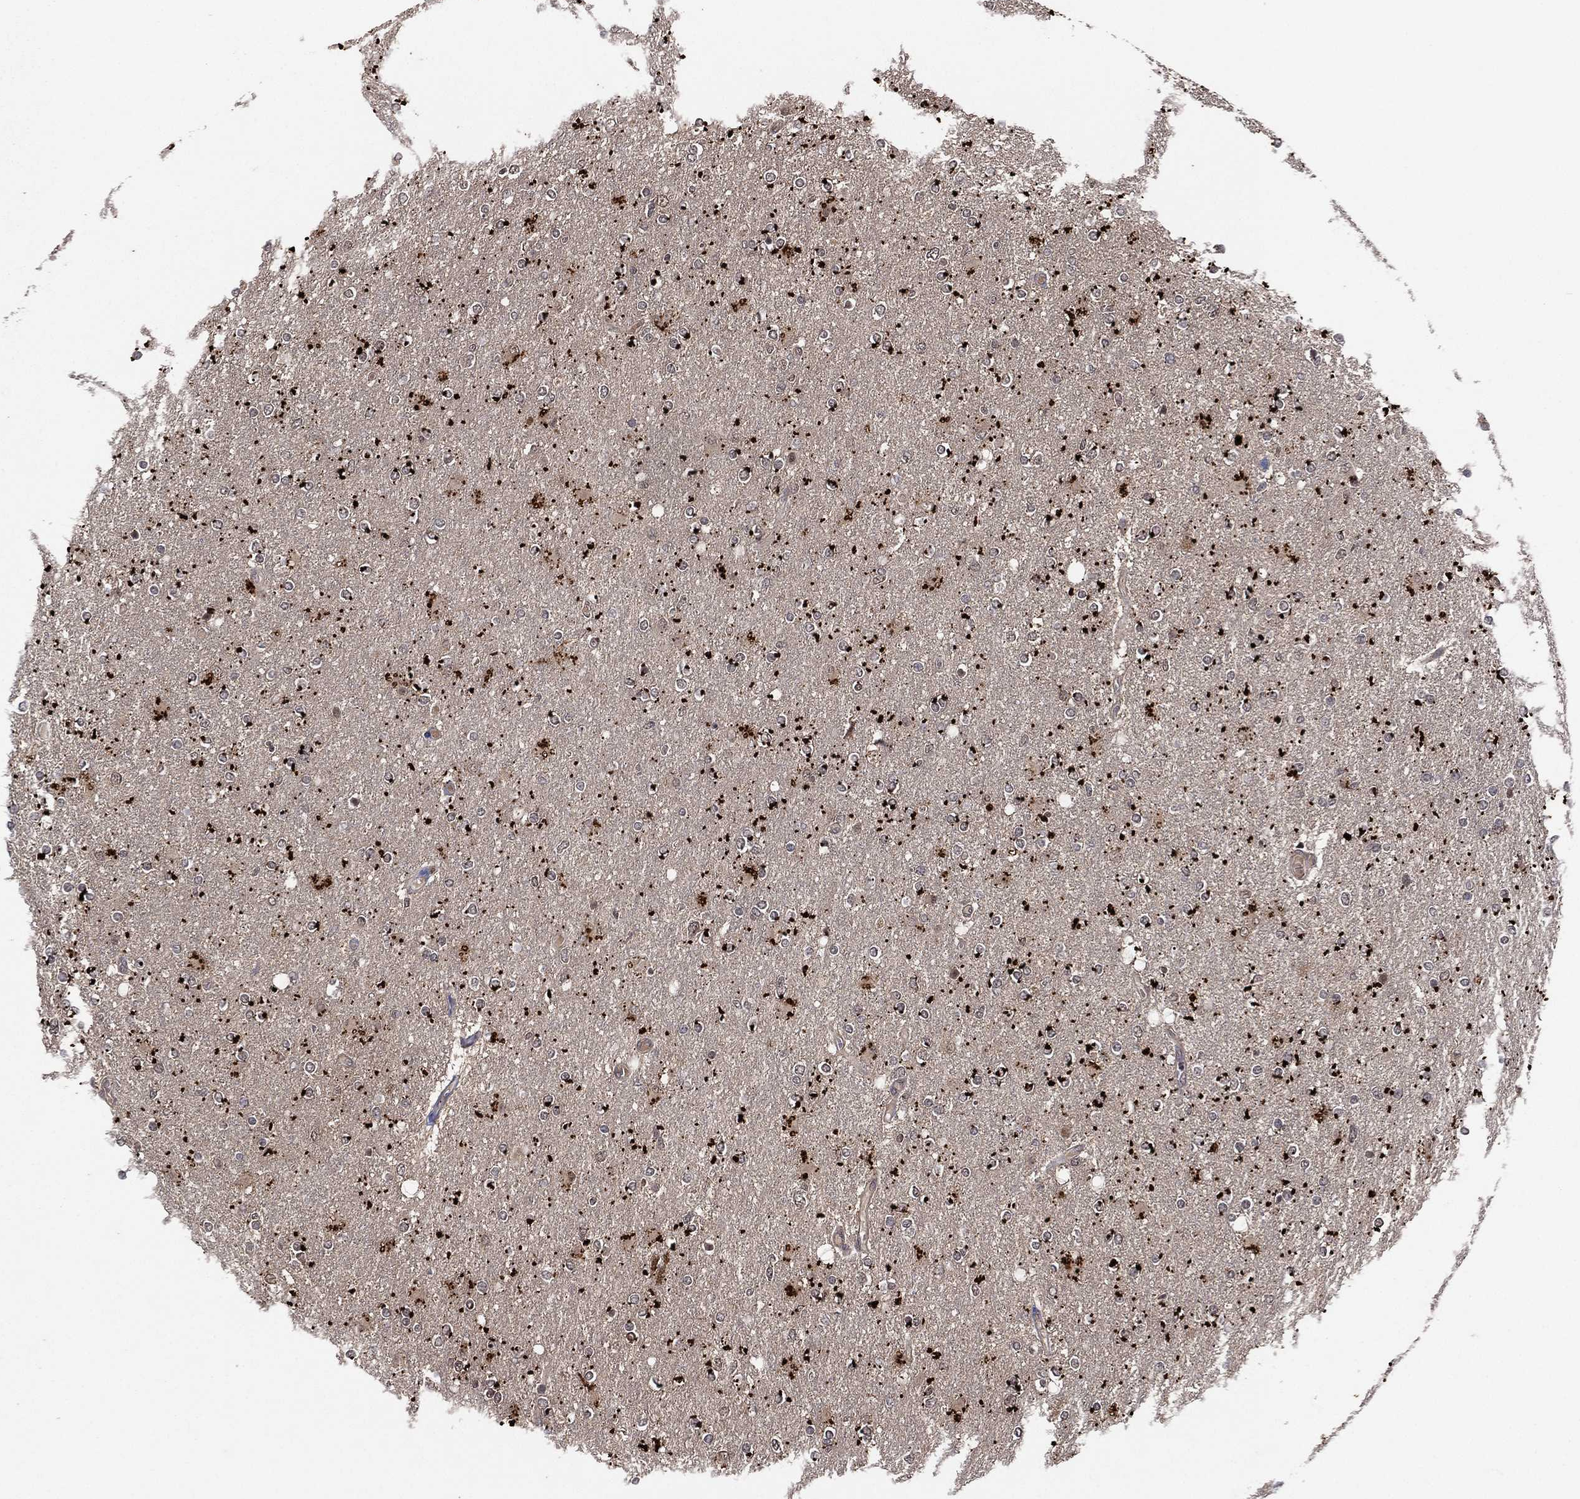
{"staining": {"intensity": "negative", "quantity": "none", "location": "none"}, "tissue": "glioma", "cell_type": "Tumor cells", "image_type": "cancer", "snomed": [{"axis": "morphology", "description": "Glioma, malignant, High grade"}, {"axis": "topography", "description": "Cerebral cortex"}], "caption": "Immunohistochemical staining of glioma reveals no significant expression in tumor cells.", "gene": "ATG4B", "patient": {"sex": "male", "age": 70}}